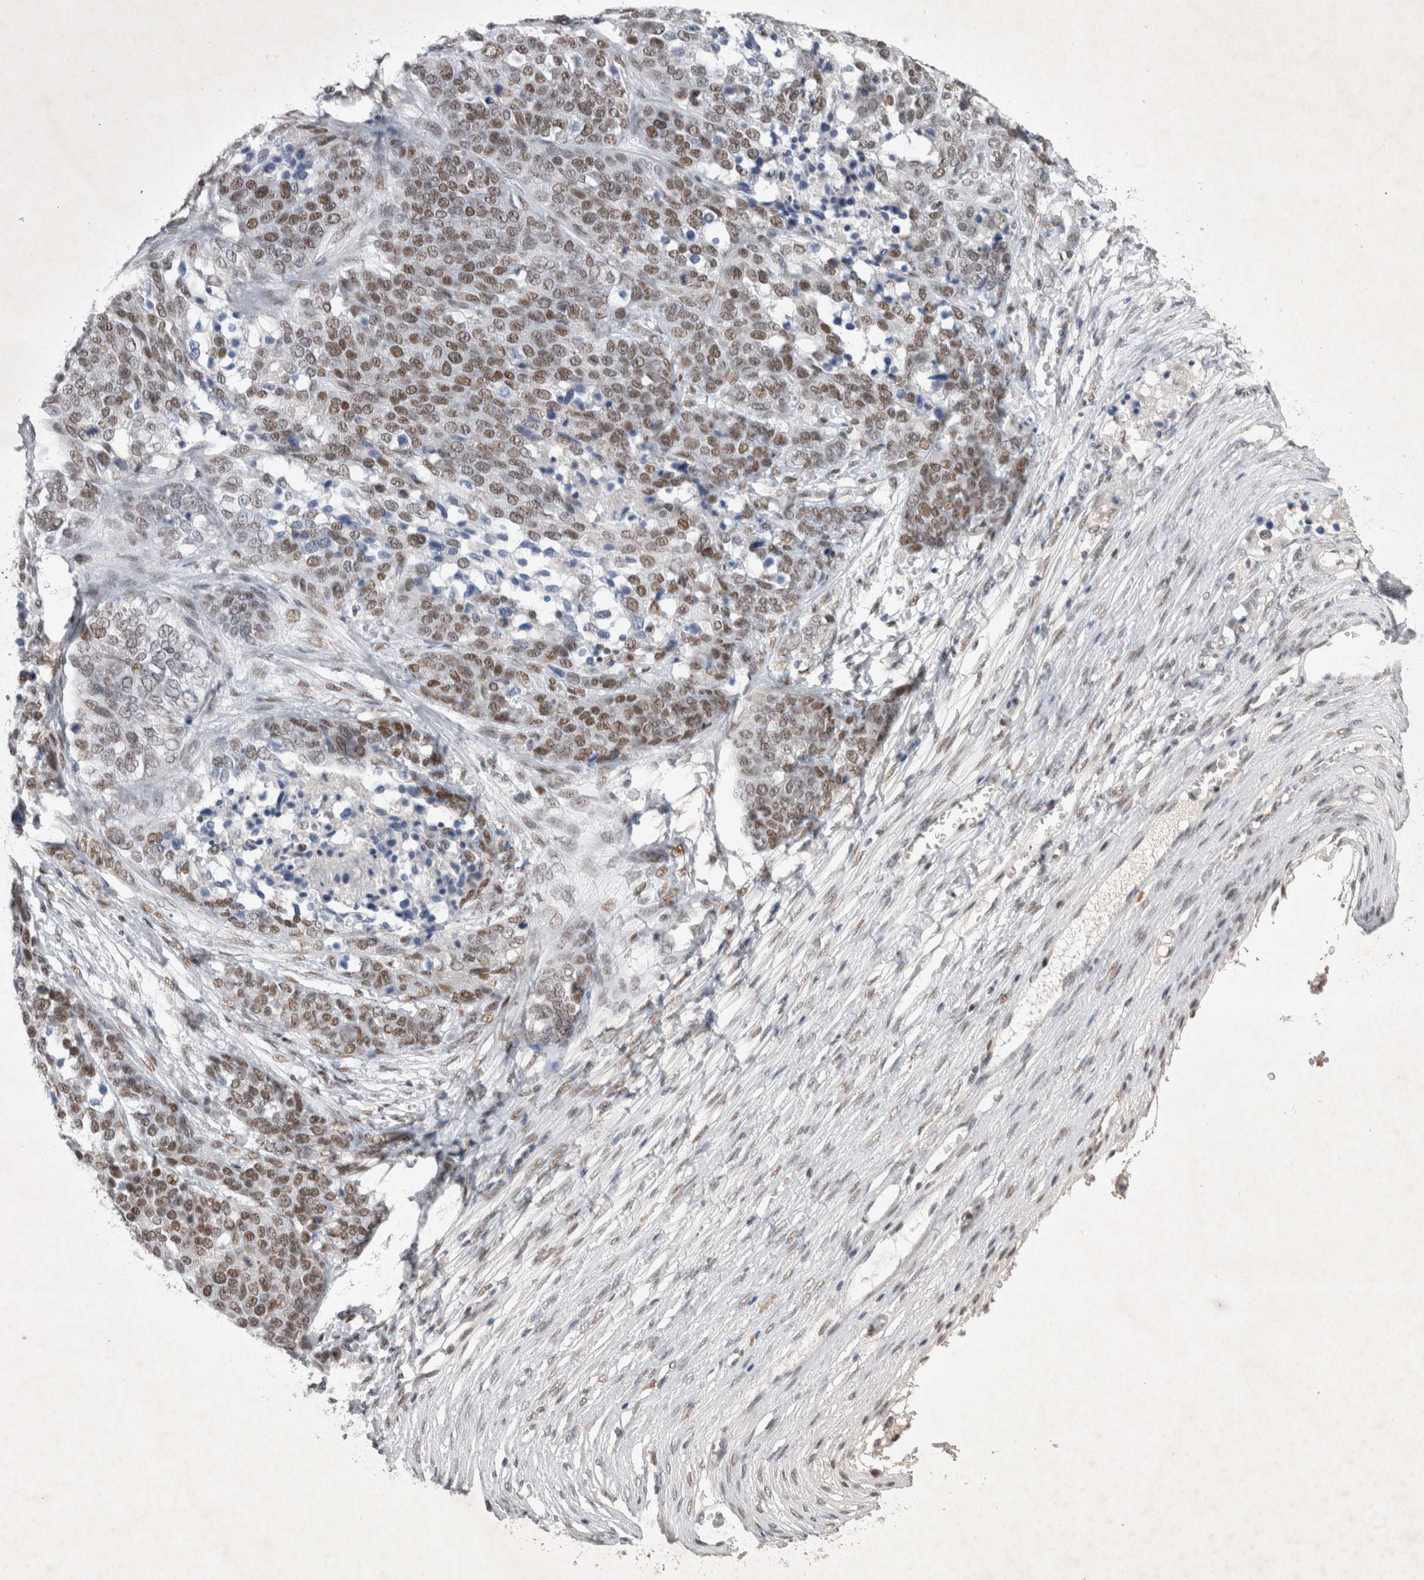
{"staining": {"intensity": "moderate", "quantity": ">75%", "location": "nuclear"}, "tissue": "ovarian cancer", "cell_type": "Tumor cells", "image_type": "cancer", "snomed": [{"axis": "morphology", "description": "Cystadenocarcinoma, serous, NOS"}, {"axis": "topography", "description": "Ovary"}], "caption": "High-power microscopy captured an immunohistochemistry (IHC) histopathology image of serous cystadenocarcinoma (ovarian), revealing moderate nuclear staining in approximately >75% of tumor cells. Using DAB (3,3'-diaminobenzidine) (brown) and hematoxylin (blue) stains, captured at high magnification using brightfield microscopy.", "gene": "RBM6", "patient": {"sex": "female", "age": 44}}